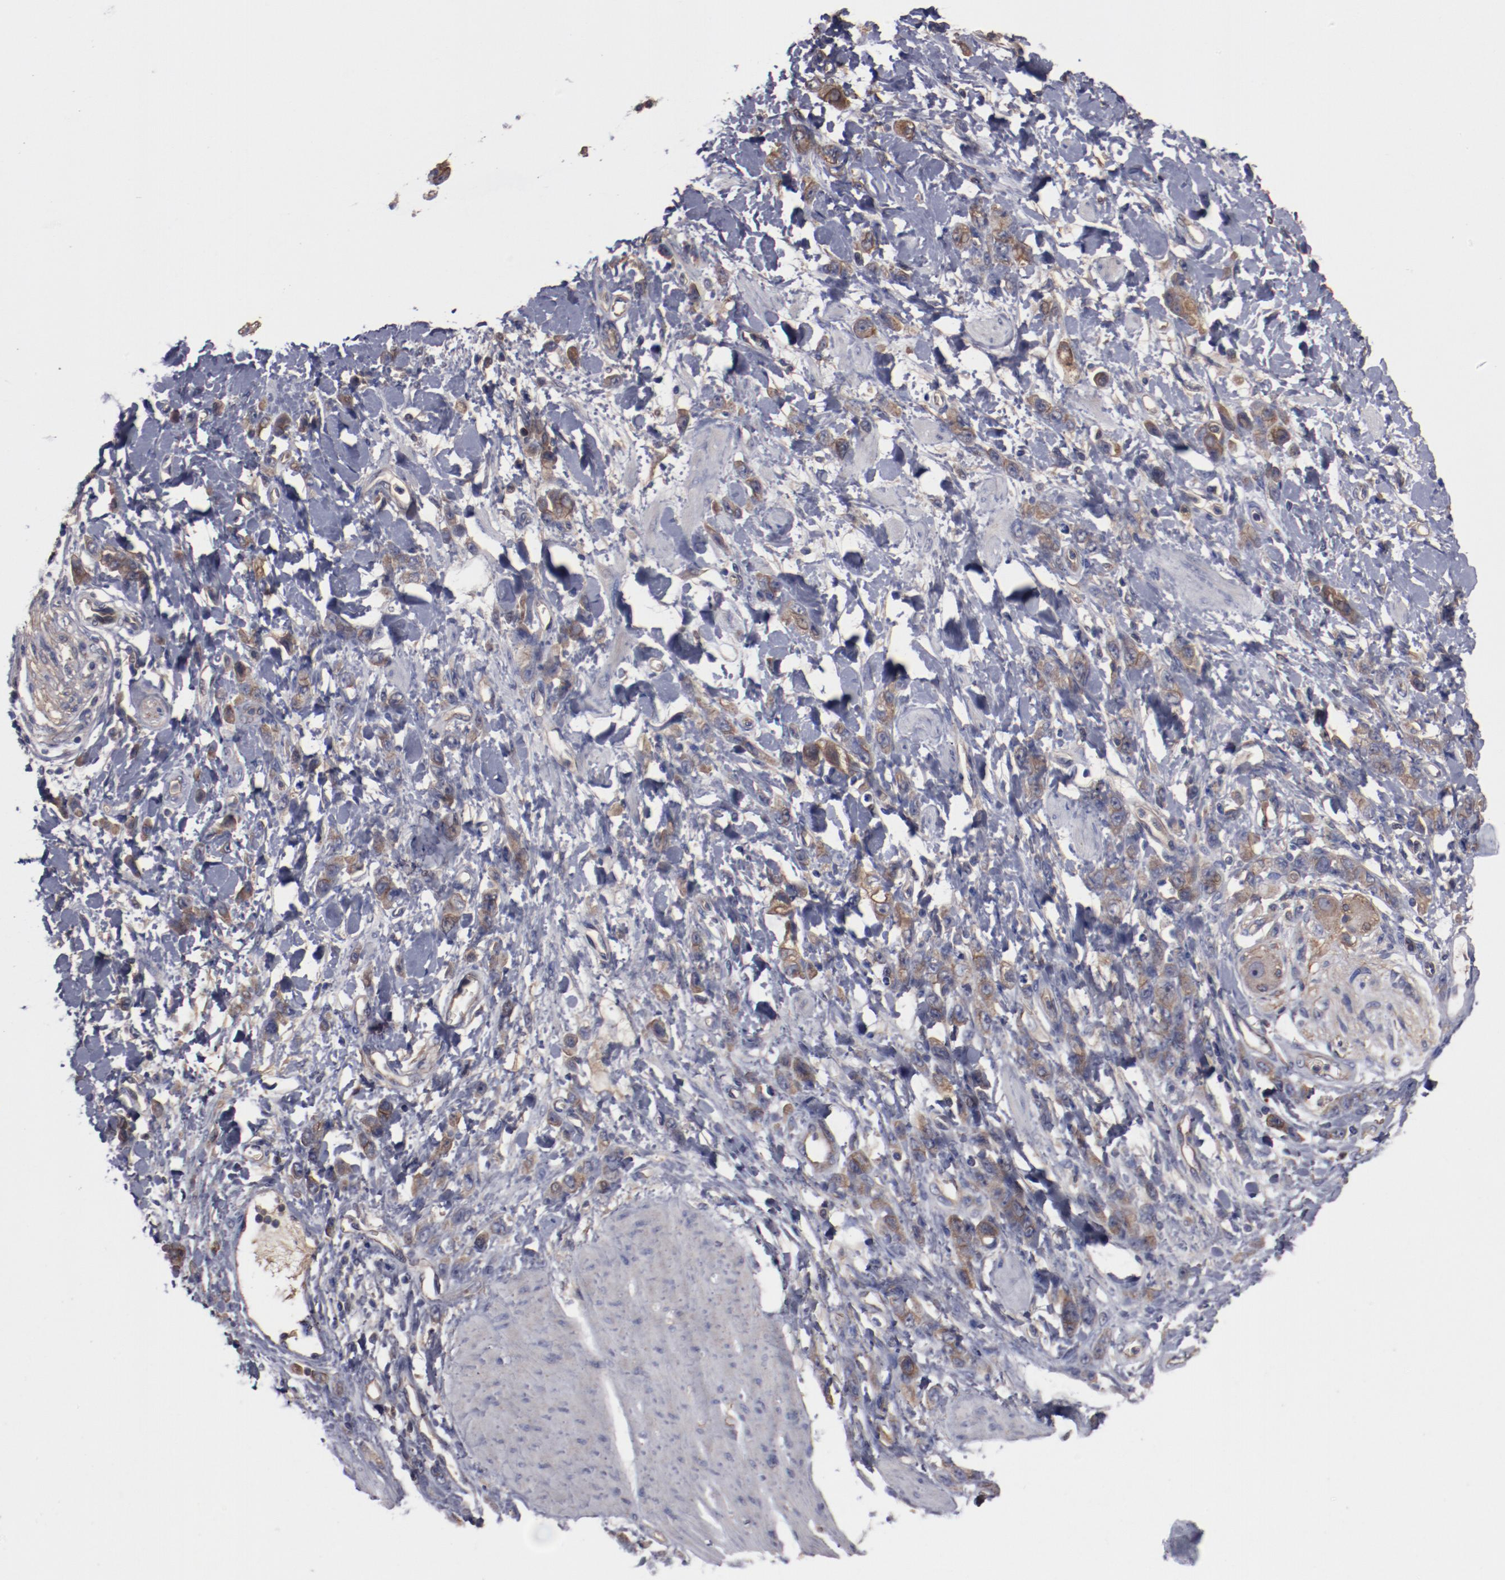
{"staining": {"intensity": "moderate", "quantity": "25%-75%", "location": "cytoplasmic/membranous"}, "tissue": "stomach cancer", "cell_type": "Tumor cells", "image_type": "cancer", "snomed": [{"axis": "morphology", "description": "Normal tissue, NOS"}, {"axis": "morphology", "description": "Adenocarcinoma, NOS"}, {"axis": "topography", "description": "Stomach"}], "caption": "Stomach adenocarcinoma tissue exhibits moderate cytoplasmic/membranous positivity in approximately 25%-75% of tumor cells, visualized by immunohistochemistry.", "gene": "DNAAF2", "patient": {"sex": "male", "age": 82}}